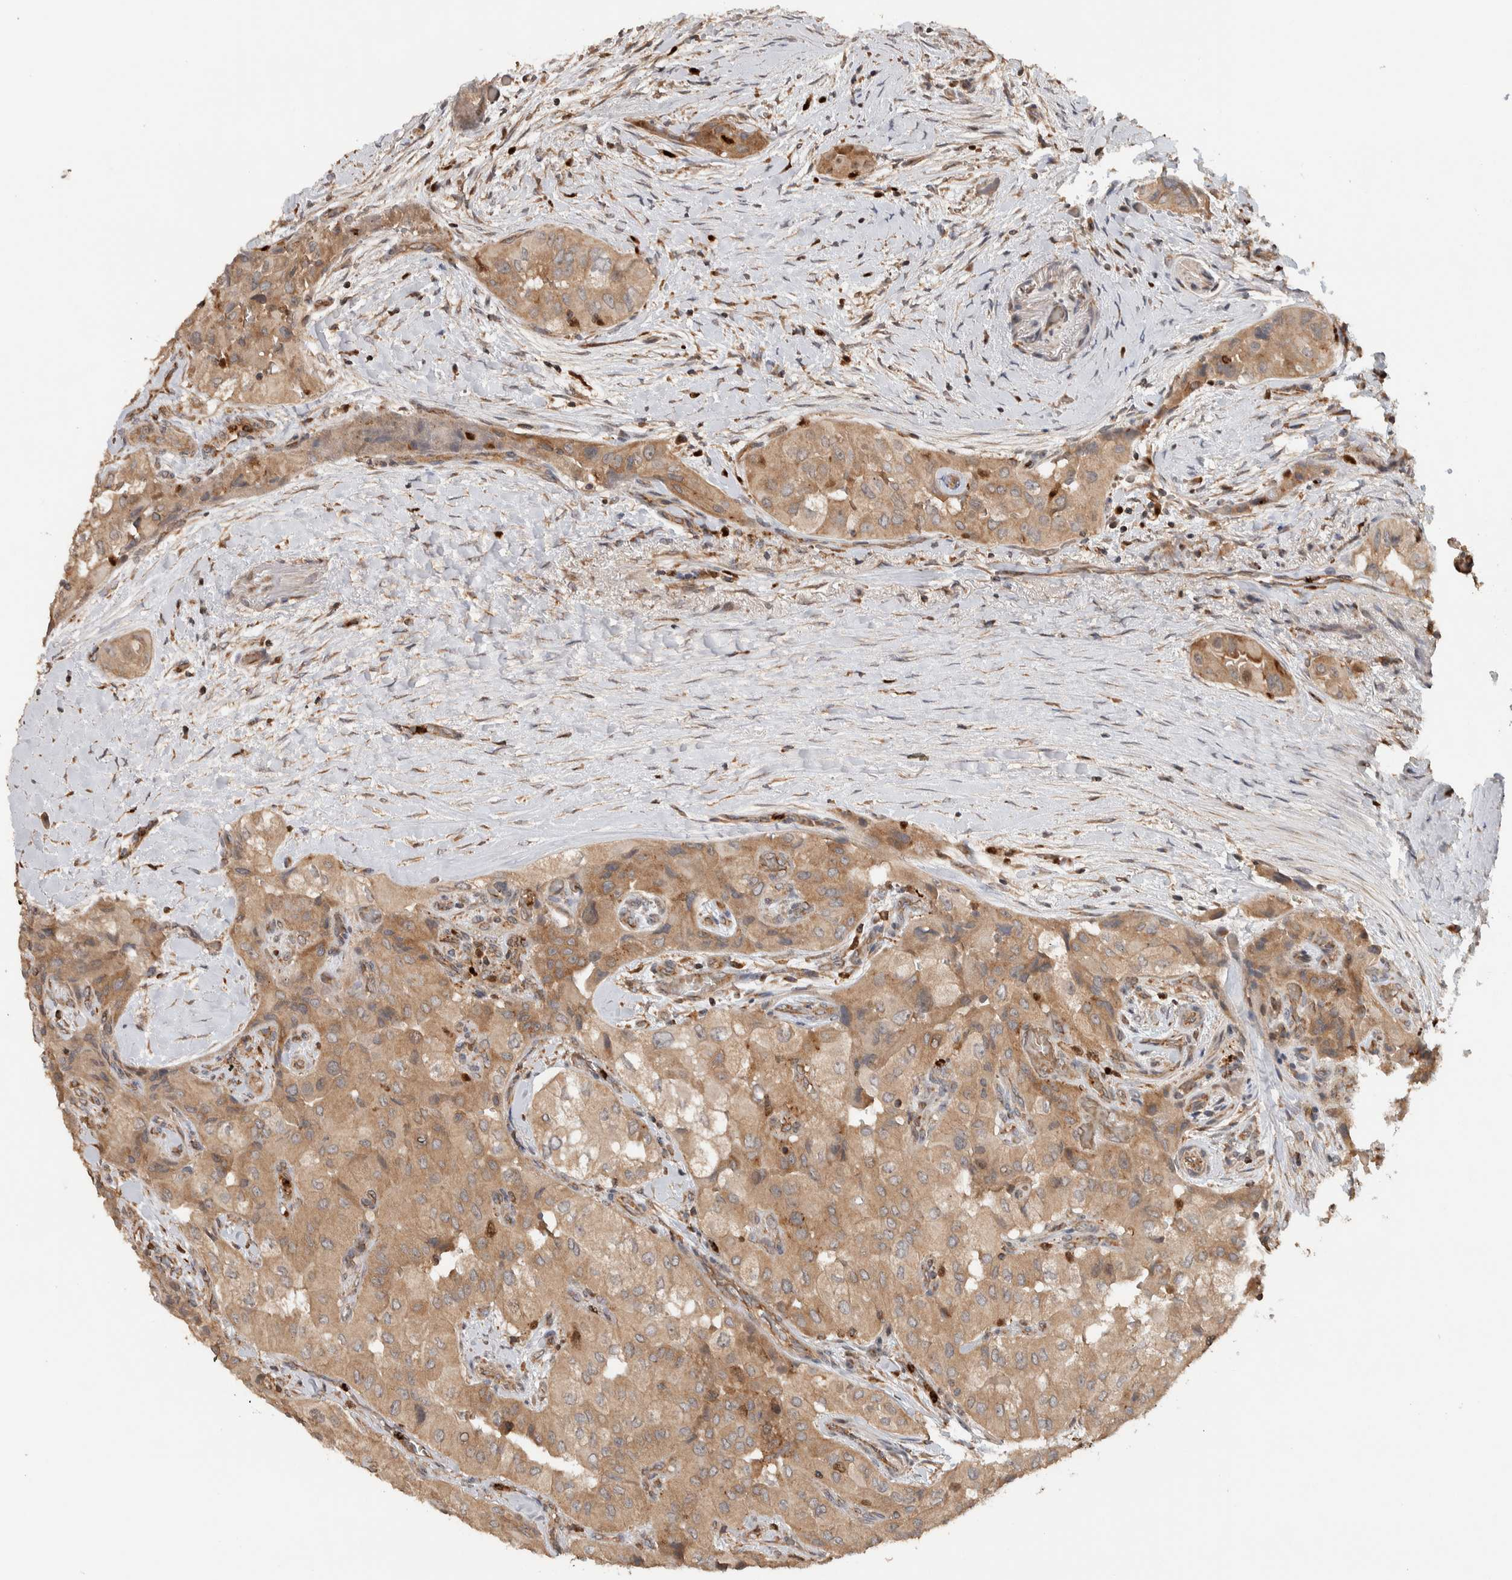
{"staining": {"intensity": "weak", "quantity": ">75%", "location": "cytoplasmic/membranous"}, "tissue": "thyroid cancer", "cell_type": "Tumor cells", "image_type": "cancer", "snomed": [{"axis": "morphology", "description": "Papillary adenocarcinoma, NOS"}, {"axis": "topography", "description": "Thyroid gland"}], "caption": "IHC (DAB (3,3'-diaminobenzidine)) staining of thyroid papillary adenocarcinoma shows weak cytoplasmic/membranous protein staining in approximately >75% of tumor cells. (Brightfield microscopy of DAB IHC at high magnification).", "gene": "VPS53", "patient": {"sex": "female", "age": 59}}